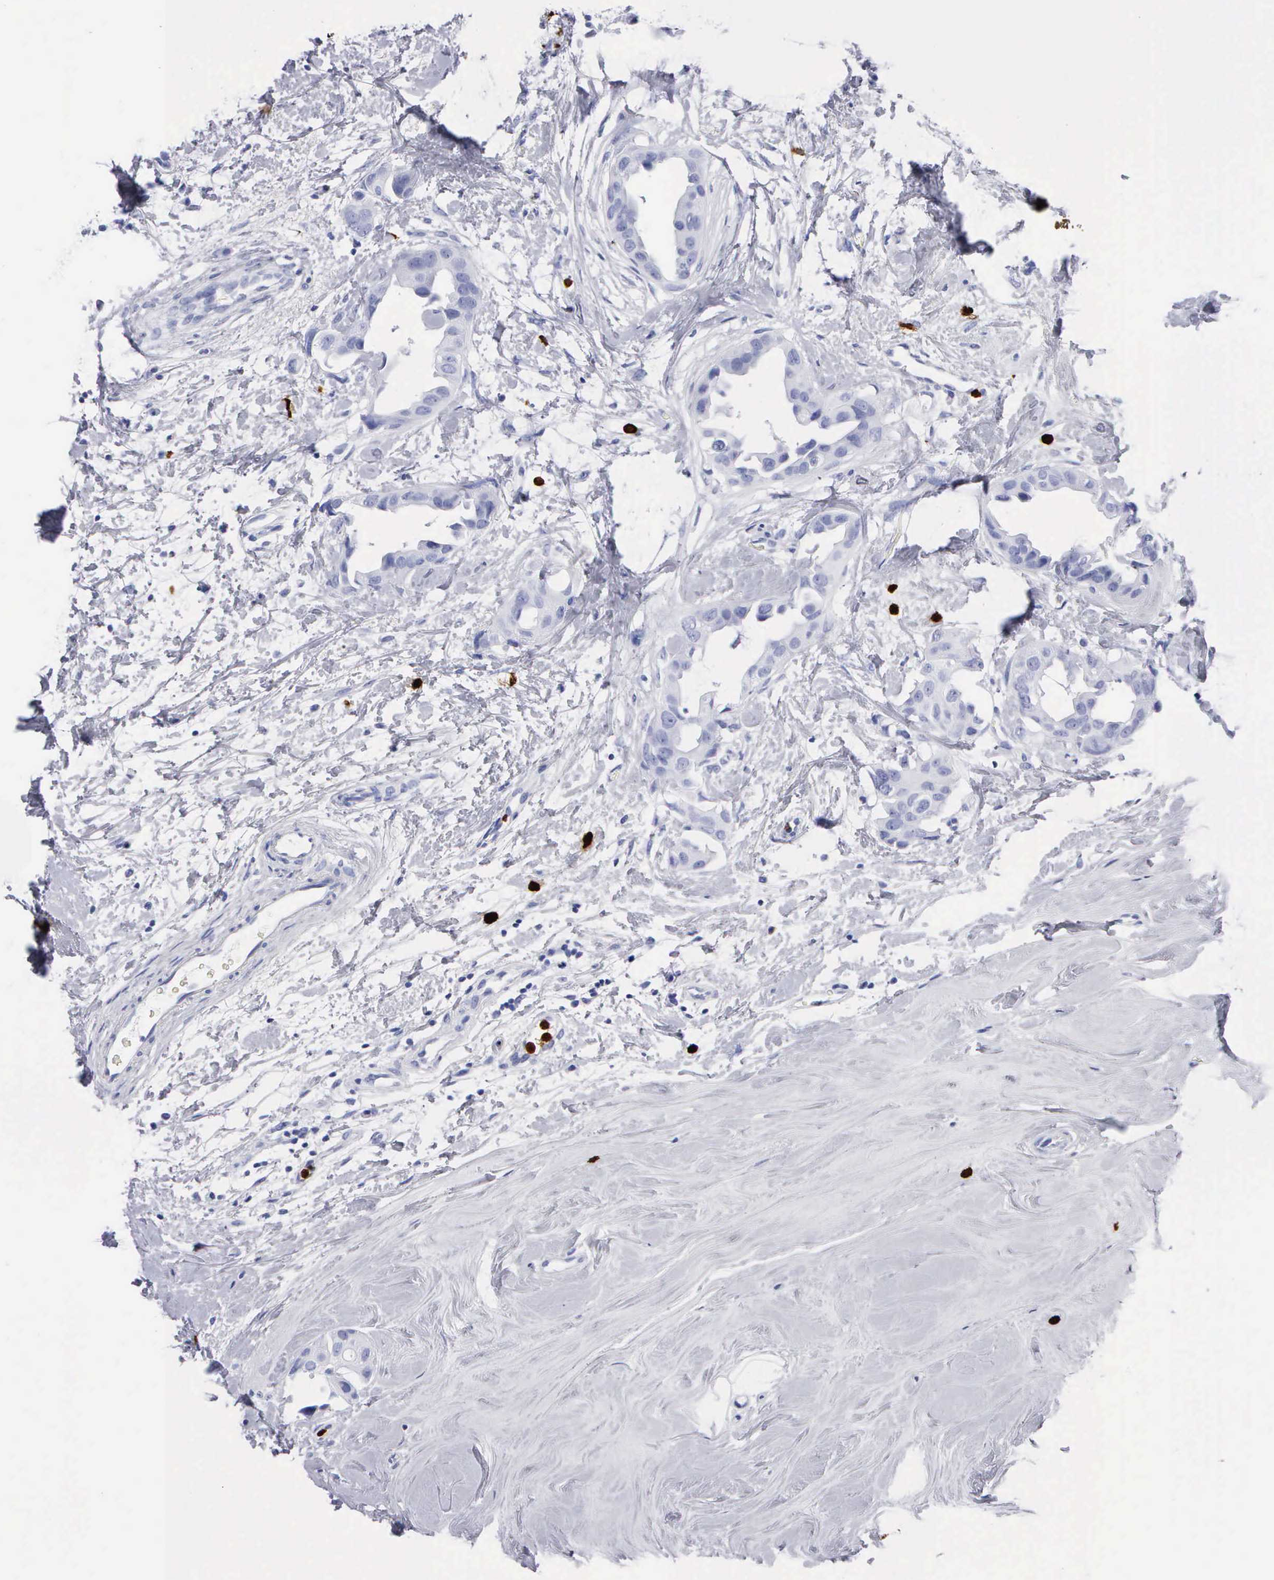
{"staining": {"intensity": "negative", "quantity": "none", "location": "none"}, "tissue": "breast cancer", "cell_type": "Tumor cells", "image_type": "cancer", "snomed": [{"axis": "morphology", "description": "Duct carcinoma"}, {"axis": "topography", "description": "Breast"}], "caption": "Immunohistochemical staining of human breast cancer (infiltrating ductal carcinoma) shows no significant positivity in tumor cells. (DAB (3,3'-diaminobenzidine) immunohistochemistry (IHC) visualized using brightfield microscopy, high magnification).", "gene": "CTSG", "patient": {"sex": "female", "age": 40}}